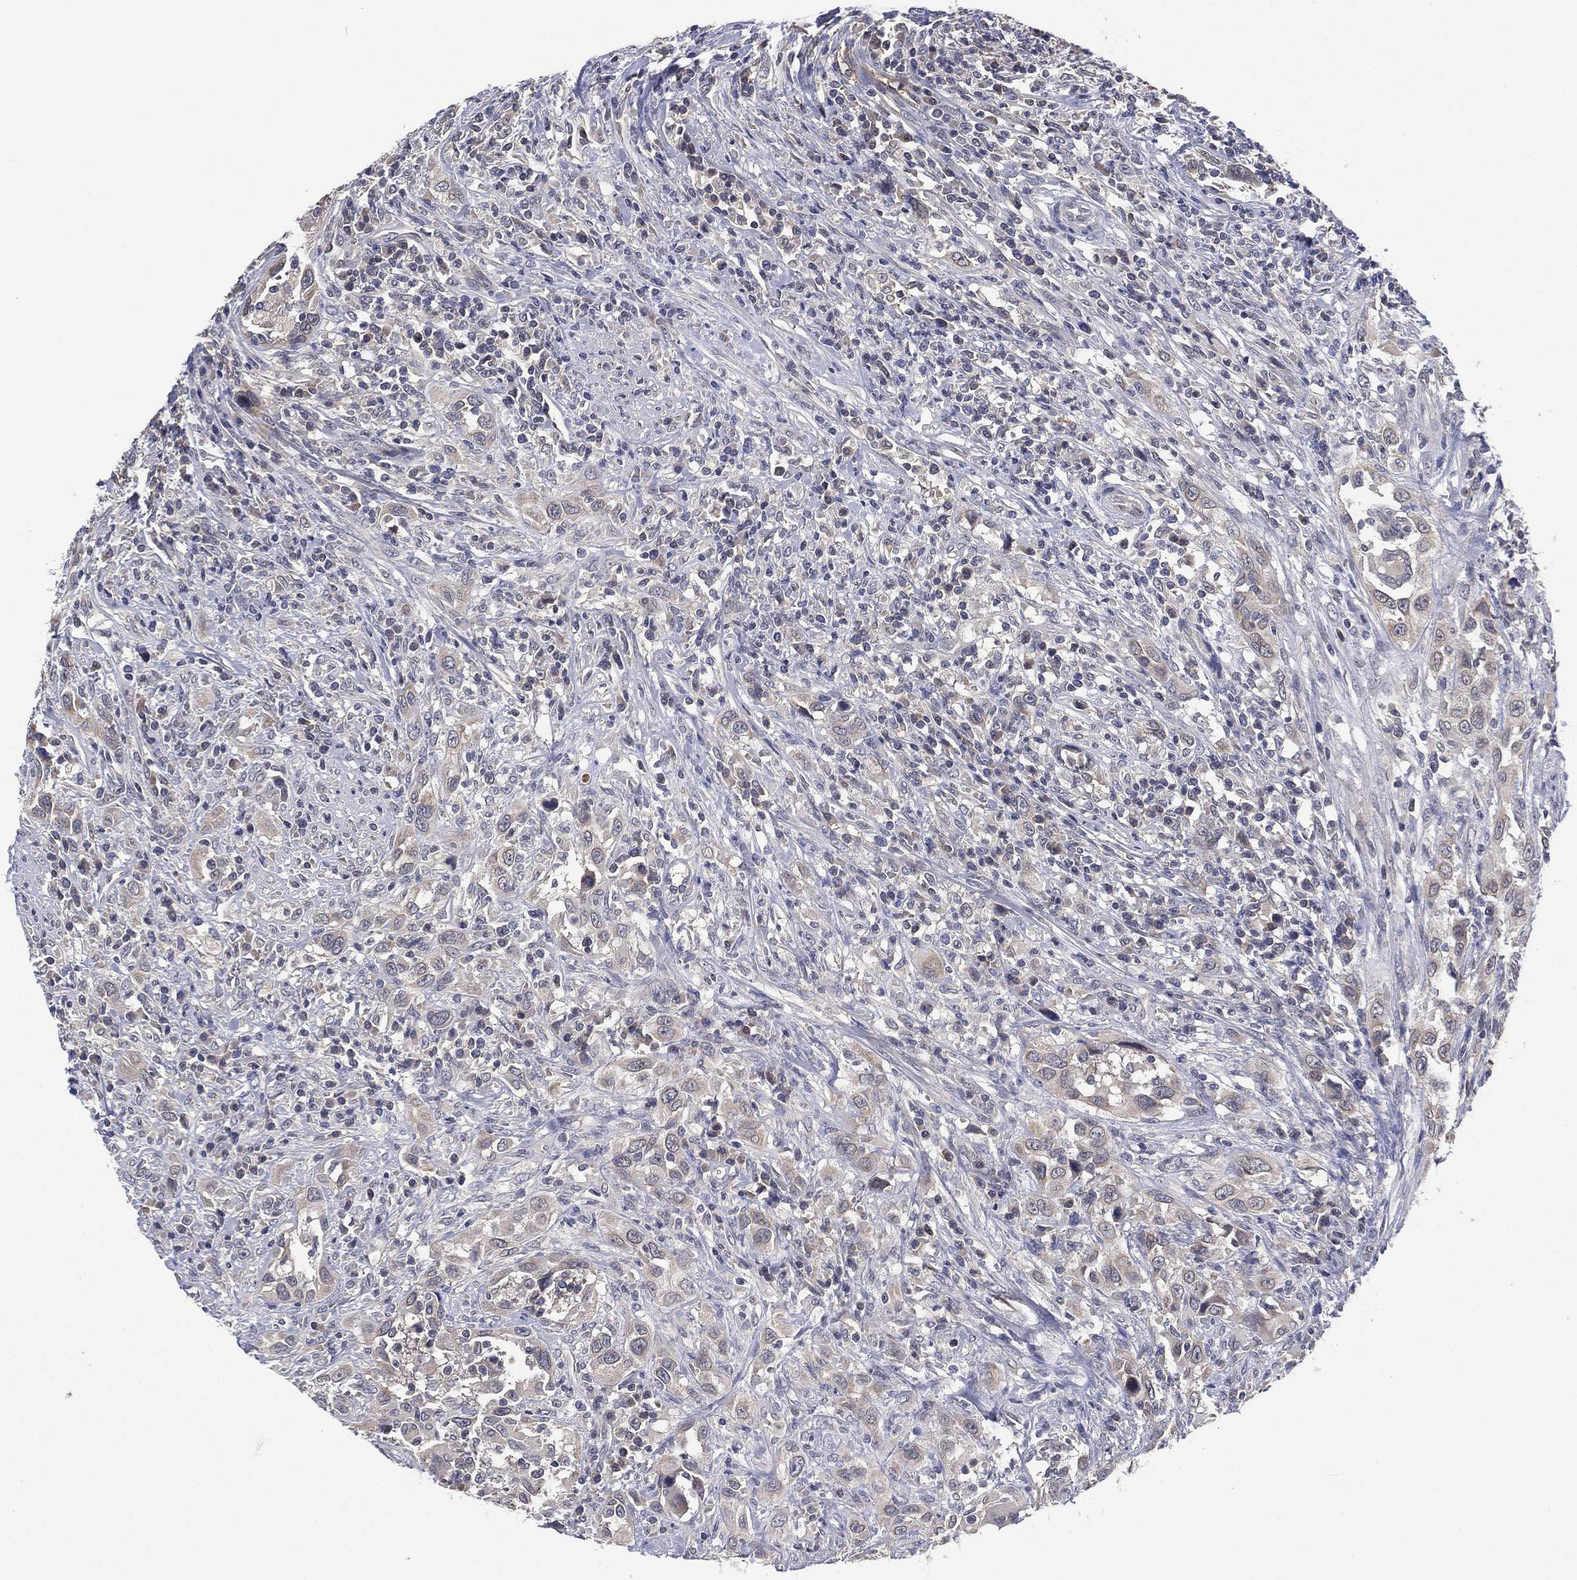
{"staining": {"intensity": "negative", "quantity": "none", "location": "none"}, "tissue": "urothelial cancer", "cell_type": "Tumor cells", "image_type": "cancer", "snomed": [{"axis": "morphology", "description": "Urothelial carcinoma, NOS"}, {"axis": "morphology", "description": "Urothelial carcinoma, High grade"}, {"axis": "topography", "description": "Urinary bladder"}], "caption": "There is no significant staining in tumor cells of transitional cell carcinoma.", "gene": "MPP7", "patient": {"sex": "female", "age": 64}}